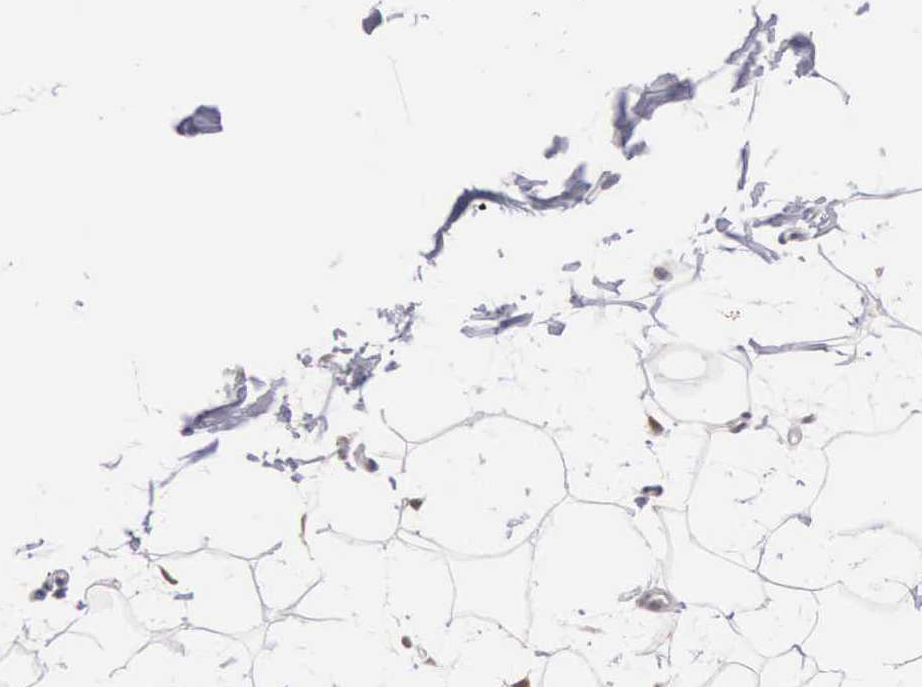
{"staining": {"intensity": "moderate", "quantity": "<25%", "location": "nuclear"}, "tissue": "adipose tissue", "cell_type": "Adipocytes", "image_type": "normal", "snomed": [{"axis": "morphology", "description": "Normal tissue, NOS"}, {"axis": "topography", "description": "Breast"}], "caption": "Immunohistochemistry (IHC) image of unremarkable adipose tissue stained for a protein (brown), which demonstrates low levels of moderate nuclear positivity in about <25% of adipocytes.", "gene": "HMGXB4", "patient": {"sex": "female", "age": 45}}